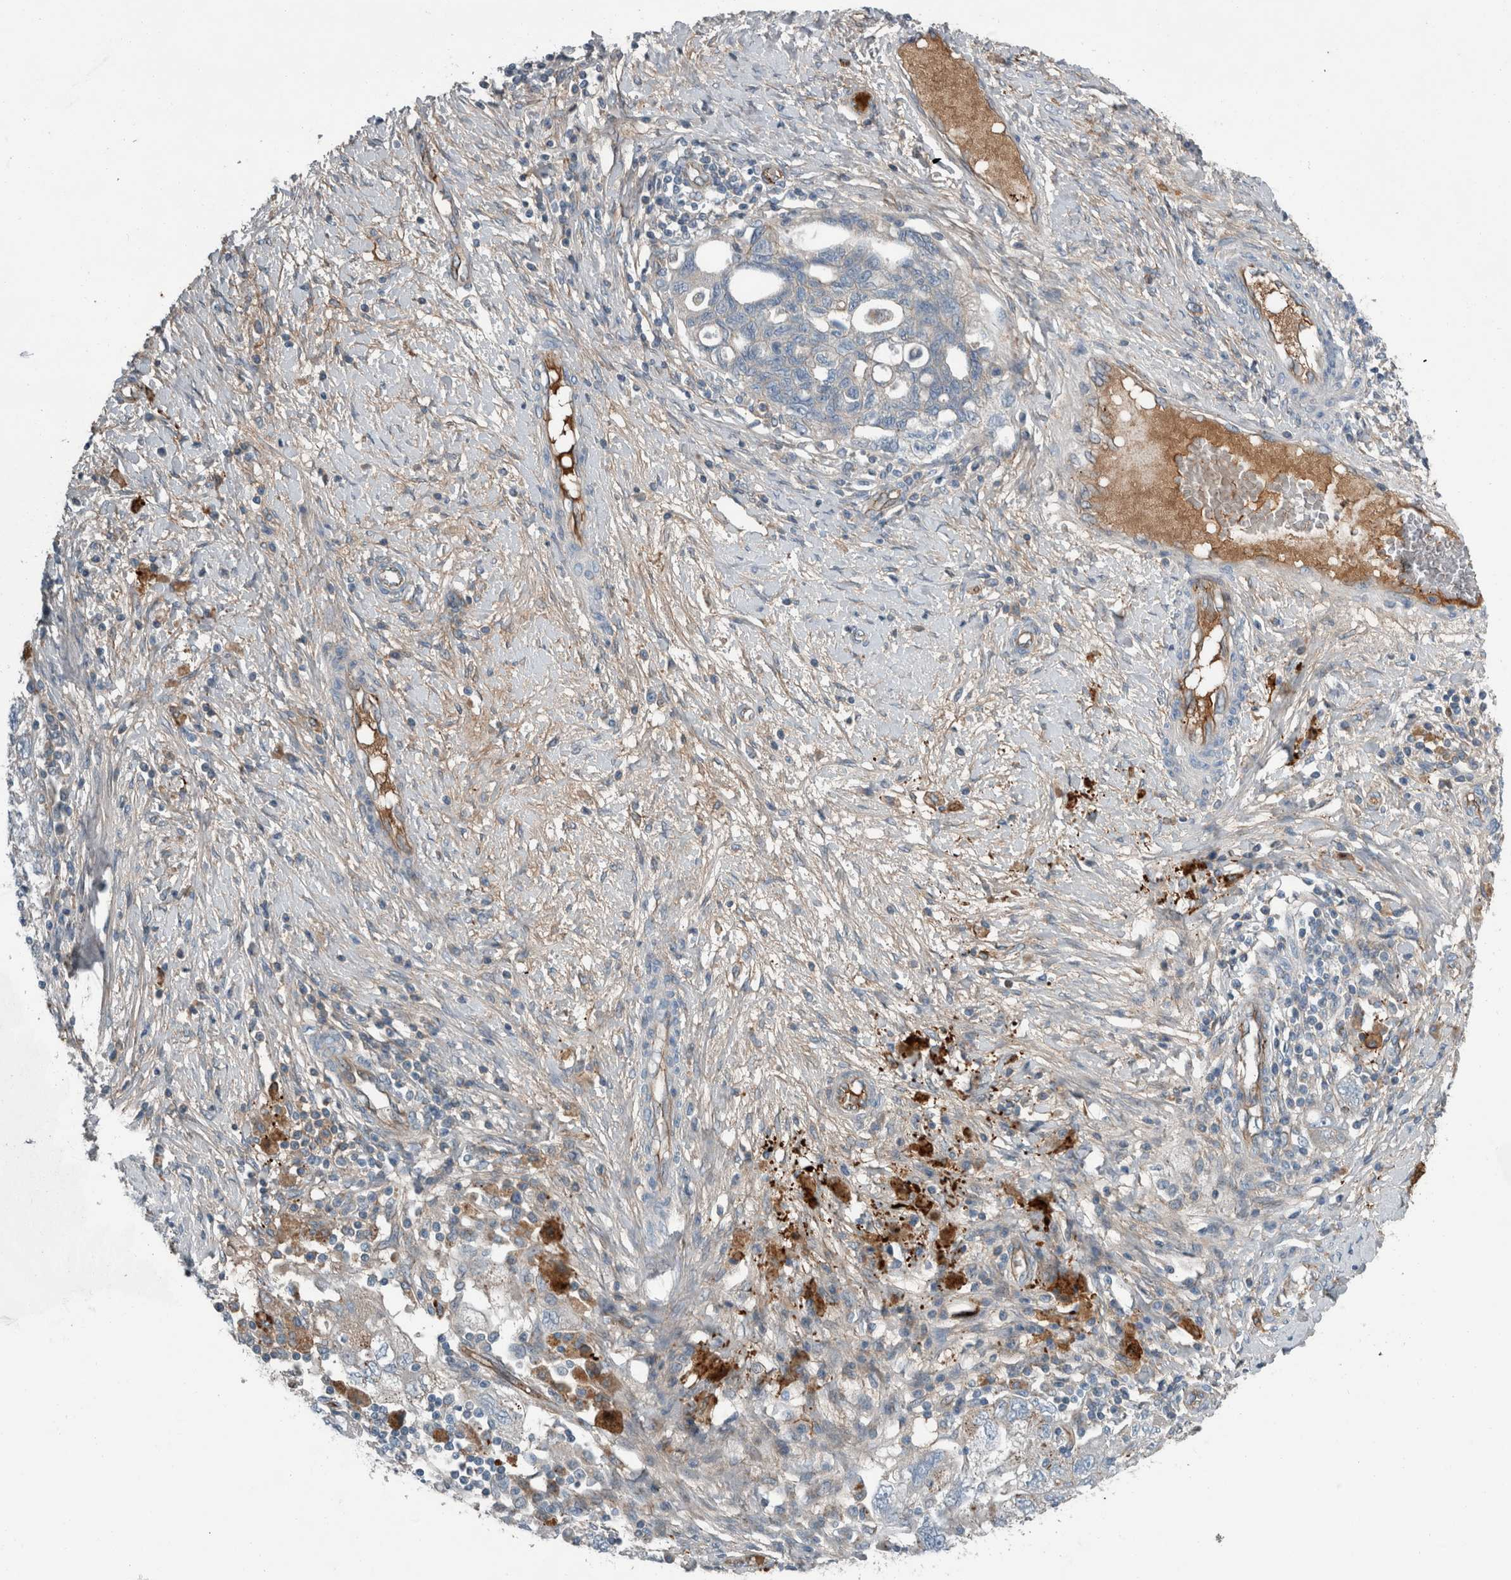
{"staining": {"intensity": "moderate", "quantity": "<25%", "location": "cytoplasmic/membranous"}, "tissue": "ovarian cancer", "cell_type": "Tumor cells", "image_type": "cancer", "snomed": [{"axis": "morphology", "description": "Carcinoma, NOS"}, {"axis": "morphology", "description": "Cystadenocarcinoma, serous, NOS"}, {"axis": "topography", "description": "Ovary"}], "caption": "Brown immunohistochemical staining in human ovarian serous cystadenocarcinoma displays moderate cytoplasmic/membranous expression in approximately <25% of tumor cells.", "gene": "GLT8D2", "patient": {"sex": "female", "age": 69}}